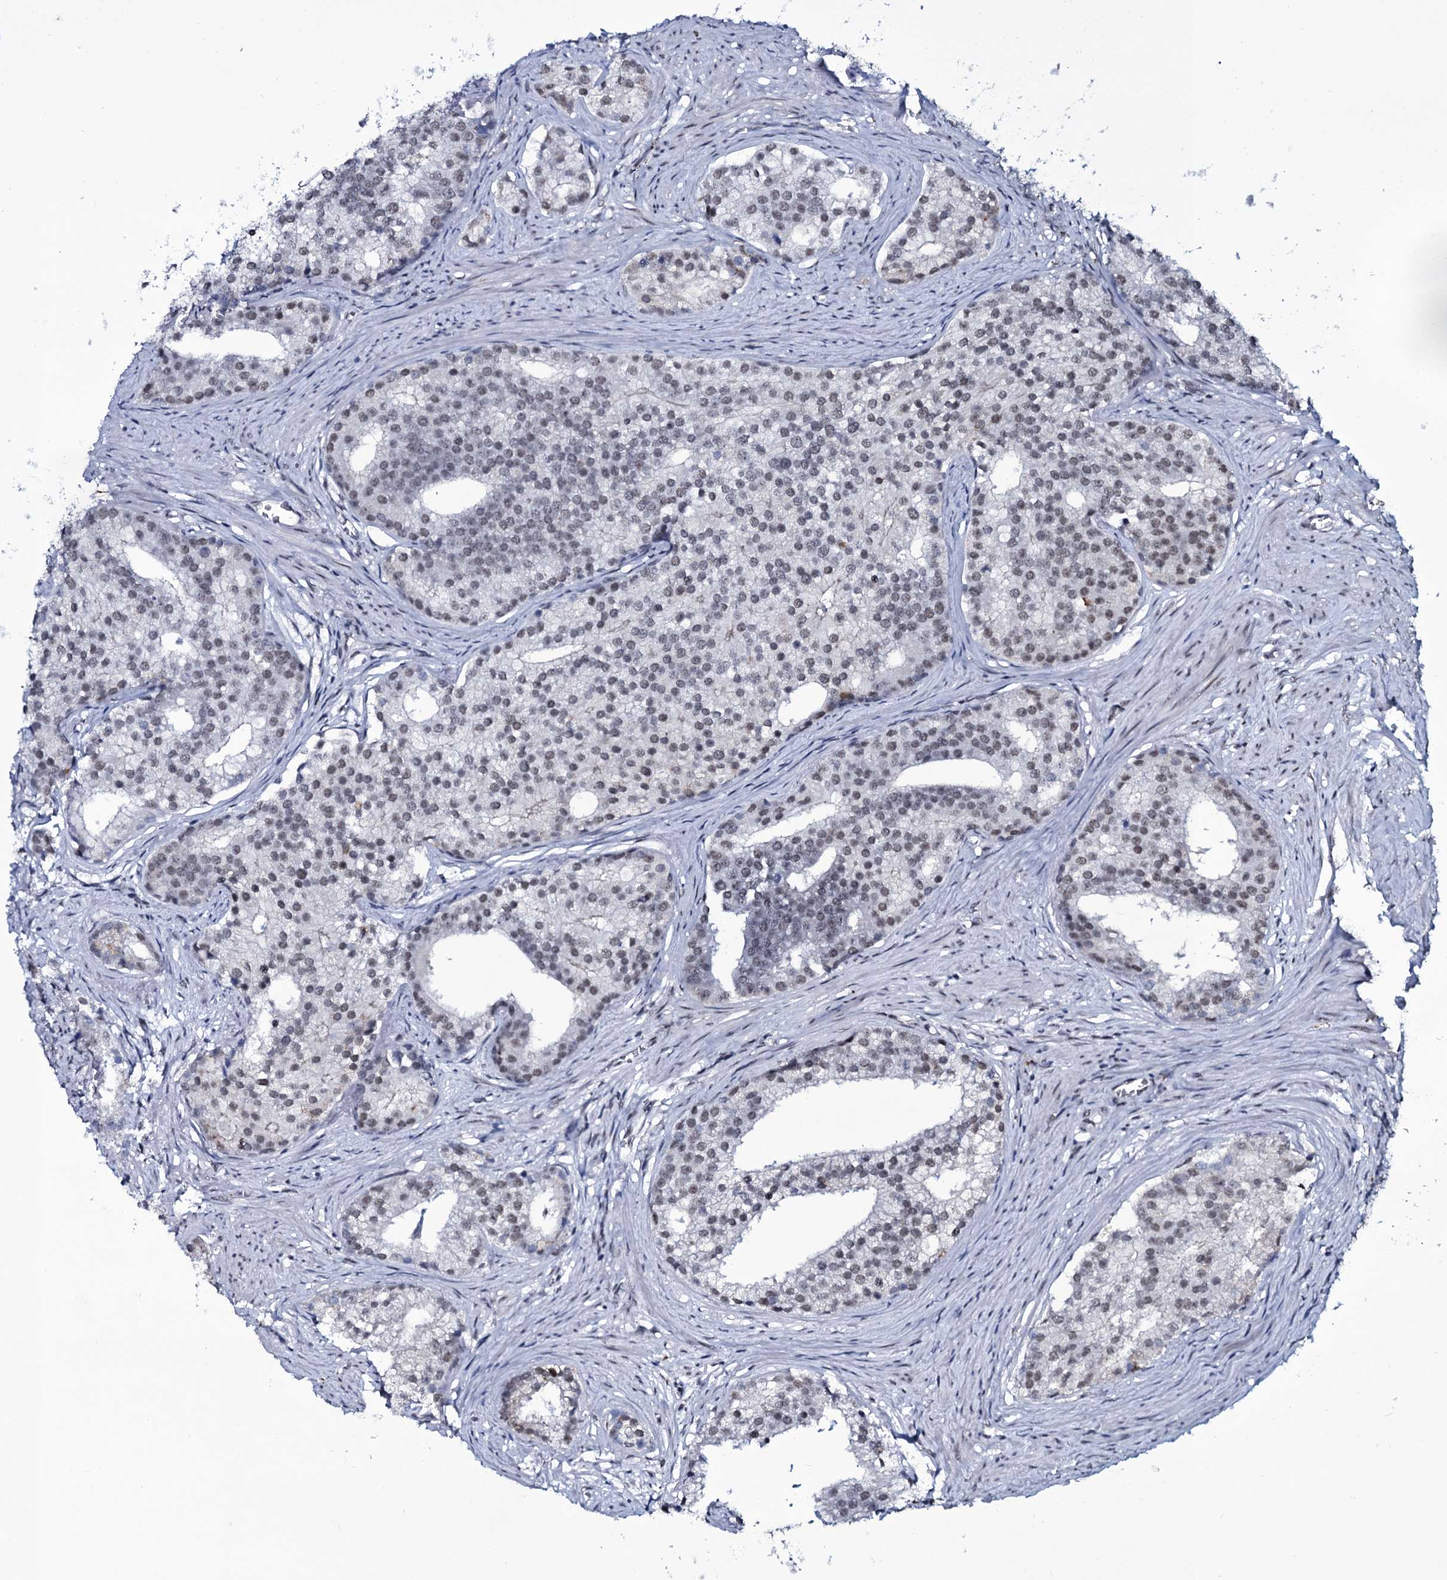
{"staining": {"intensity": "moderate", "quantity": "<25%", "location": "cytoplasmic/membranous"}, "tissue": "prostate cancer", "cell_type": "Tumor cells", "image_type": "cancer", "snomed": [{"axis": "morphology", "description": "Adenocarcinoma, Low grade"}, {"axis": "topography", "description": "Prostate"}], "caption": "DAB immunohistochemical staining of human prostate cancer displays moderate cytoplasmic/membranous protein positivity in approximately <25% of tumor cells. The staining was performed using DAB, with brown indicating positive protein expression. Nuclei are stained blue with hematoxylin.", "gene": "ZMIZ2", "patient": {"sex": "male", "age": 71}}